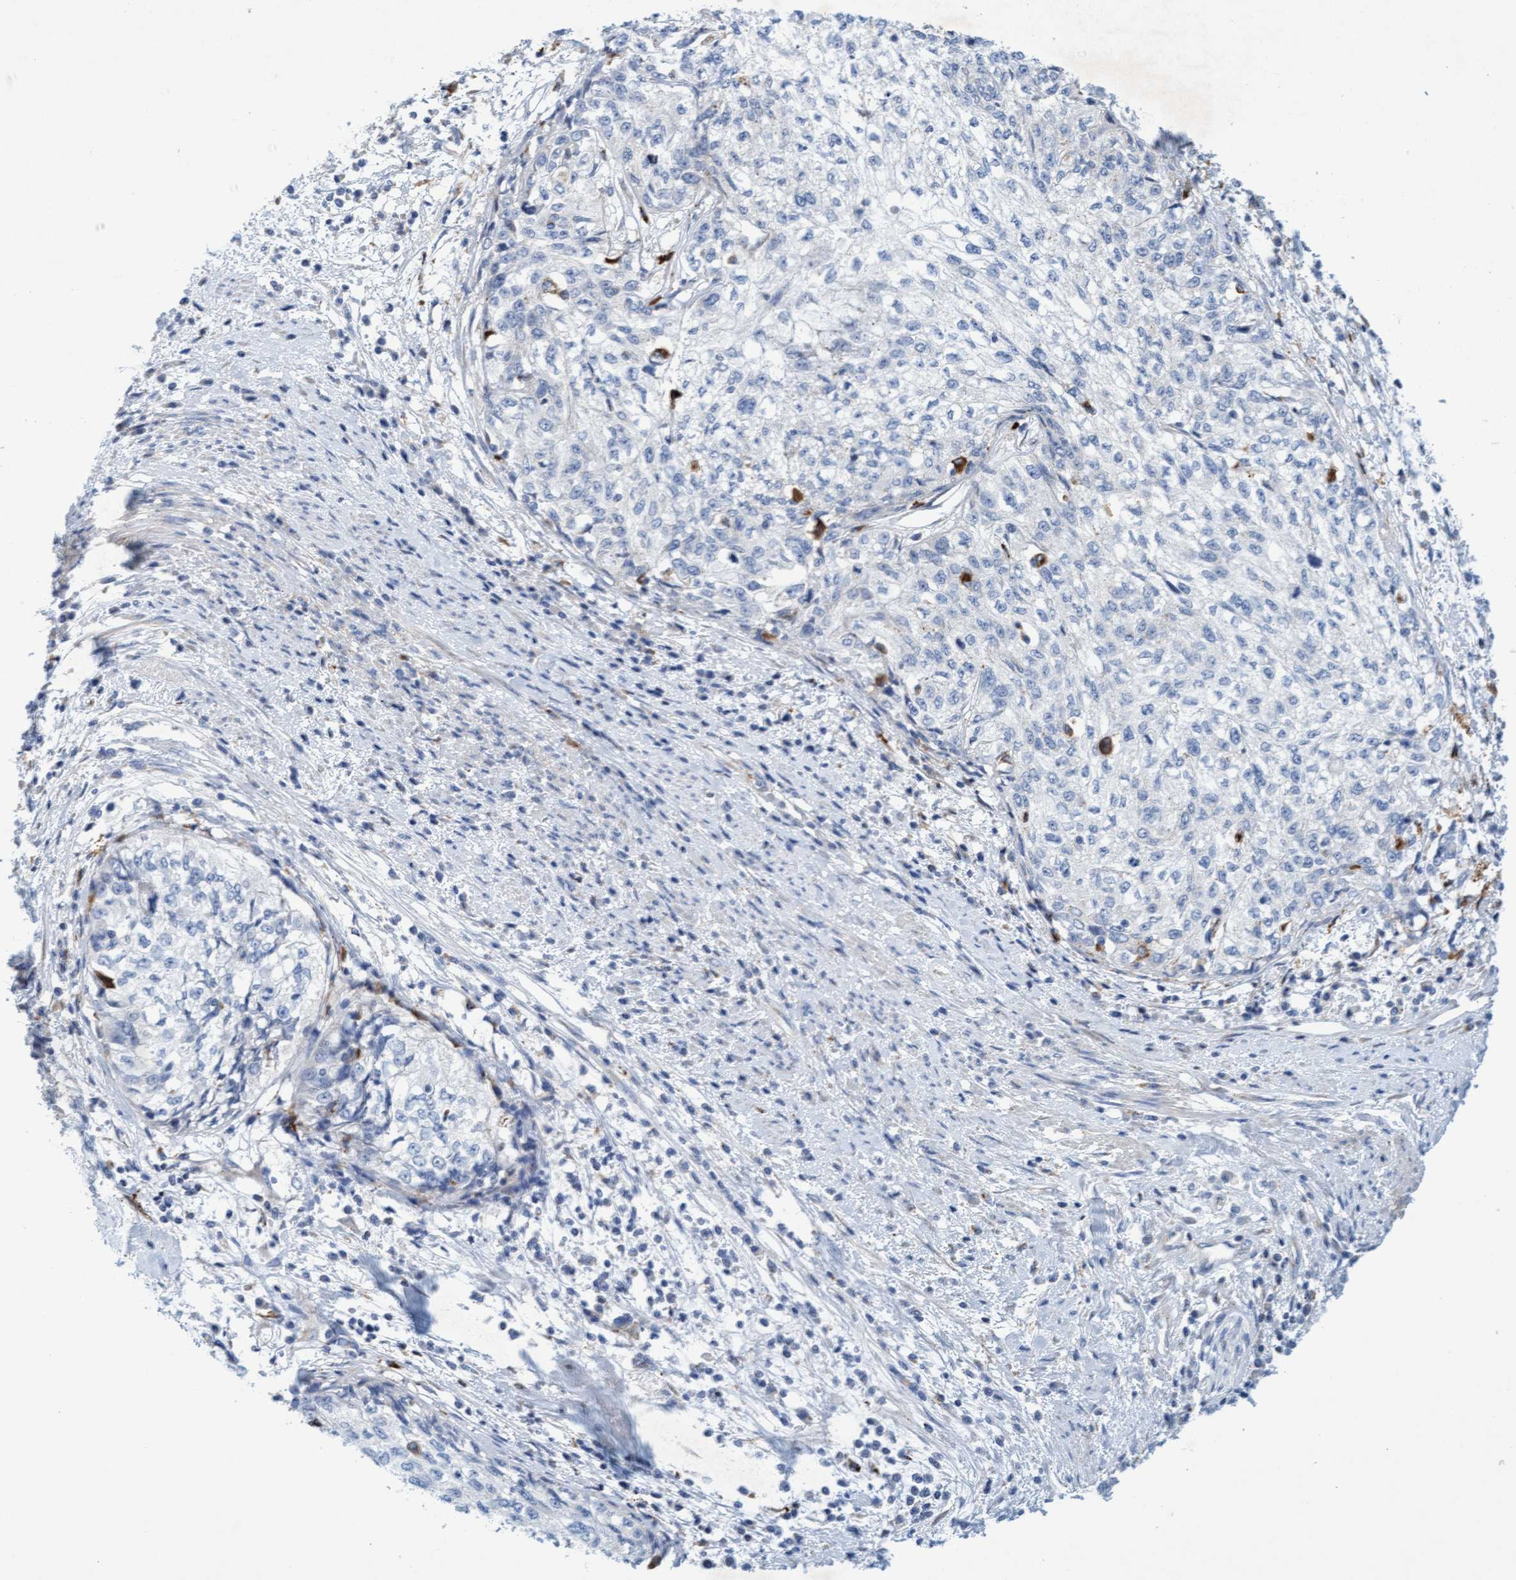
{"staining": {"intensity": "negative", "quantity": "none", "location": "none"}, "tissue": "cervical cancer", "cell_type": "Tumor cells", "image_type": "cancer", "snomed": [{"axis": "morphology", "description": "Squamous cell carcinoma, NOS"}, {"axis": "topography", "description": "Cervix"}], "caption": "Cervical cancer (squamous cell carcinoma) was stained to show a protein in brown. There is no significant staining in tumor cells.", "gene": "SGSH", "patient": {"sex": "female", "age": 57}}